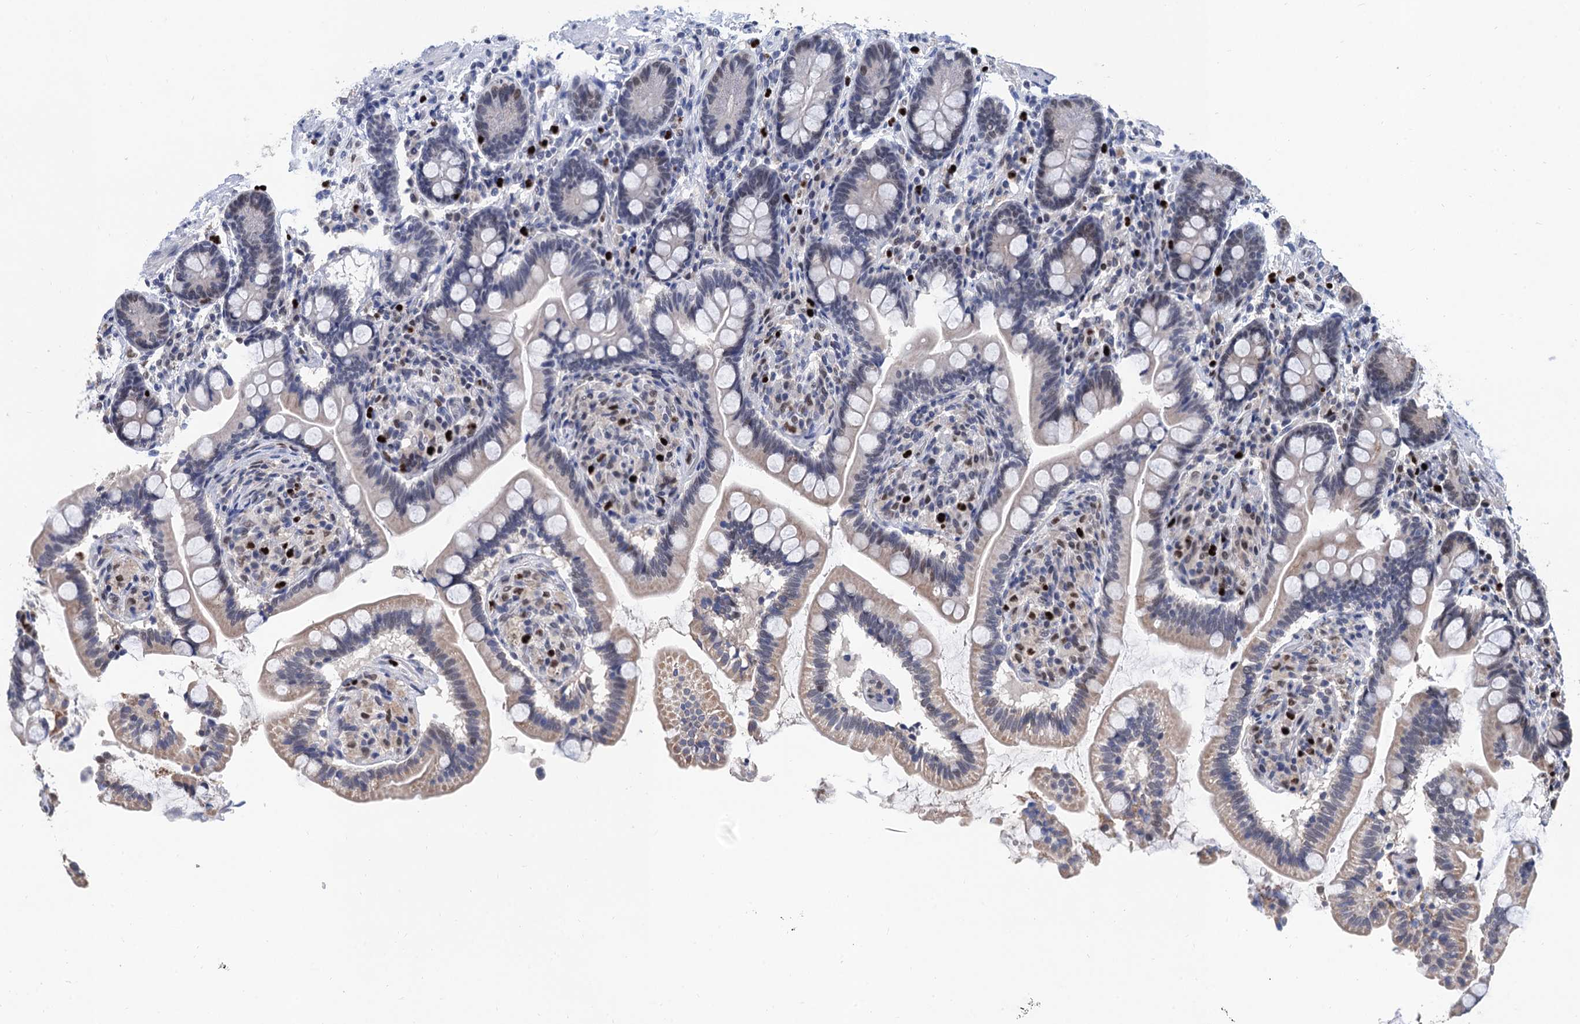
{"staining": {"intensity": "moderate", "quantity": "<25%", "location": "cytoplasmic/membranous"}, "tissue": "small intestine", "cell_type": "Glandular cells", "image_type": "normal", "snomed": [{"axis": "morphology", "description": "Normal tissue, NOS"}, {"axis": "topography", "description": "Small intestine"}], "caption": "The immunohistochemical stain shows moderate cytoplasmic/membranous positivity in glandular cells of benign small intestine.", "gene": "TSEN34", "patient": {"sex": "female", "age": 64}}